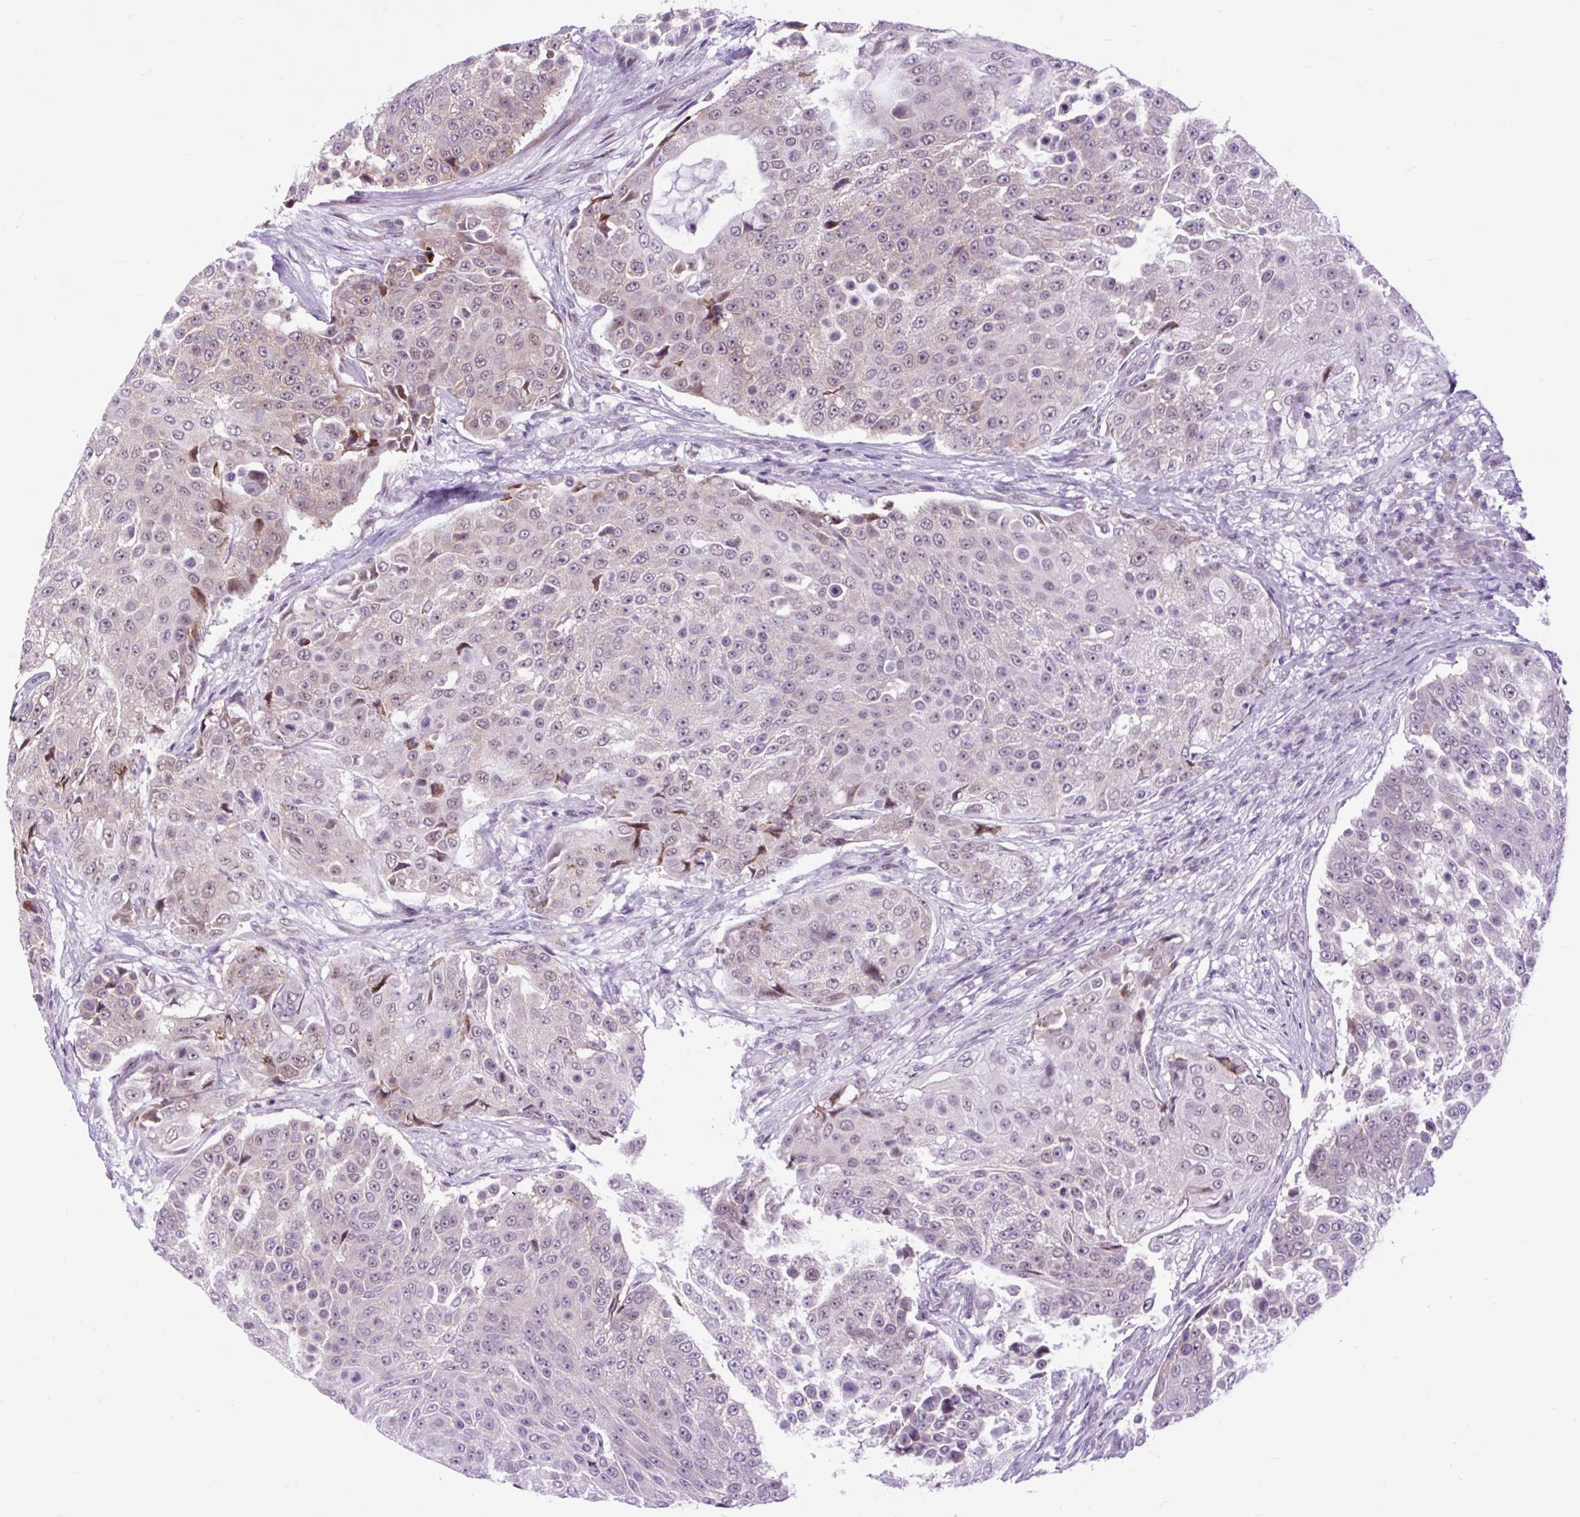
{"staining": {"intensity": "weak", "quantity": "<25%", "location": "nuclear"}, "tissue": "urothelial cancer", "cell_type": "Tumor cells", "image_type": "cancer", "snomed": [{"axis": "morphology", "description": "Urothelial carcinoma, High grade"}, {"axis": "topography", "description": "Urinary bladder"}], "caption": "Urothelial carcinoma (high-grade) stained for a protein using immunohistochemistry exhibits no staining tumor cells.", "gene": "CLK2", "patient": {"sex": "female", "age": 63}}